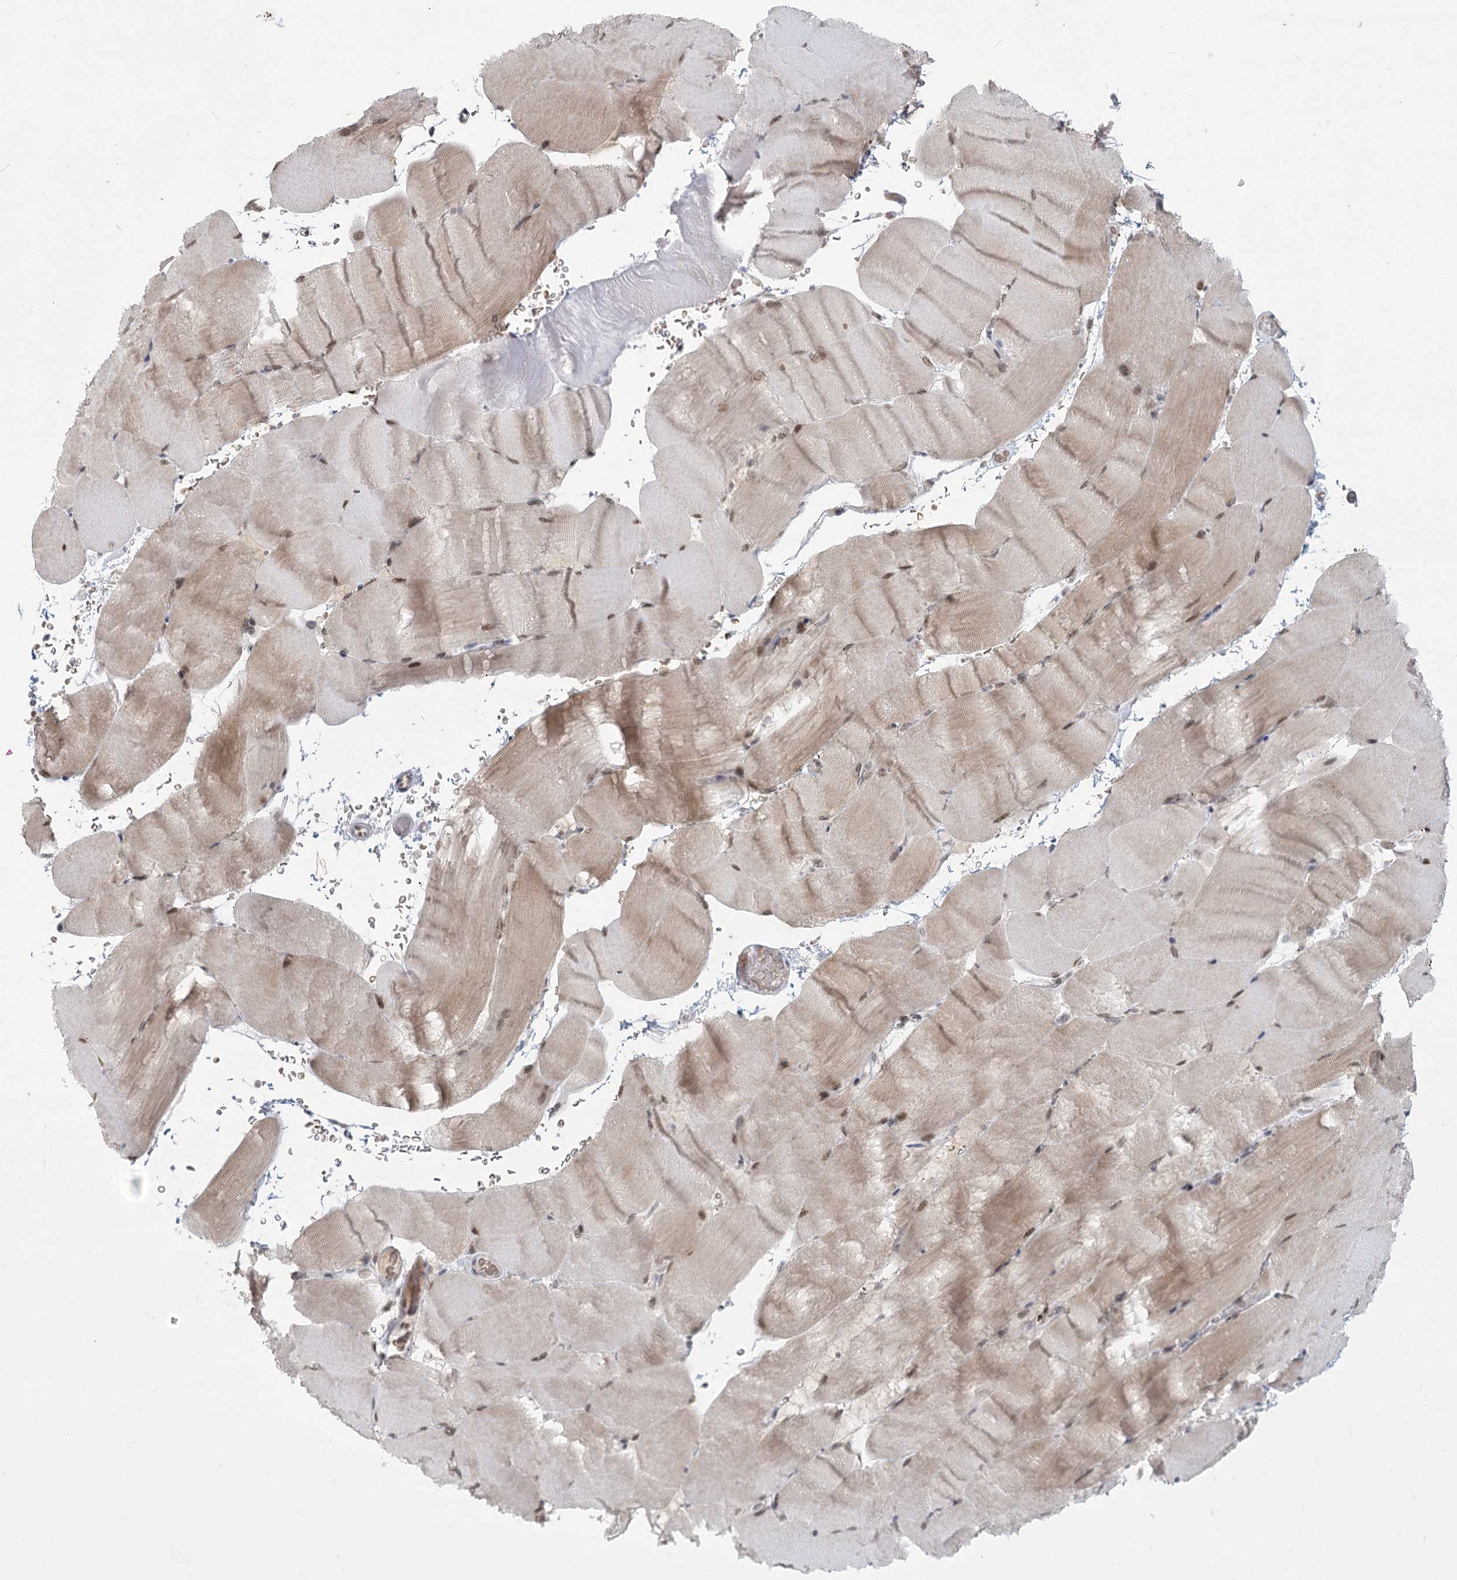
{"staining": {"intensity": "moderate", "quantity": "<25%", "location": "cytoplasmic/membranous,nuclear"}, "tissue": "skeletal muscle", "cell_type": "Myocytes", "image_type": "normal", "snomed": [{"axis": "morphology", "description": "Normal tissue, NOS"}, {"axis": "topography", "description": "Skeletal muscle"}, {"axis": "topography", "description": "Parathyroid gland"}], "caption": "A high-resolution micrograph shows immunohistochemistry staining of unremarkable skeletal muscle, which shows moderate cytoplasmic/membranous,nuclear positivity in about <25% of myocytes.", "gene": "LY6G5C", "patient": {"sex": "female", "age": 37}}